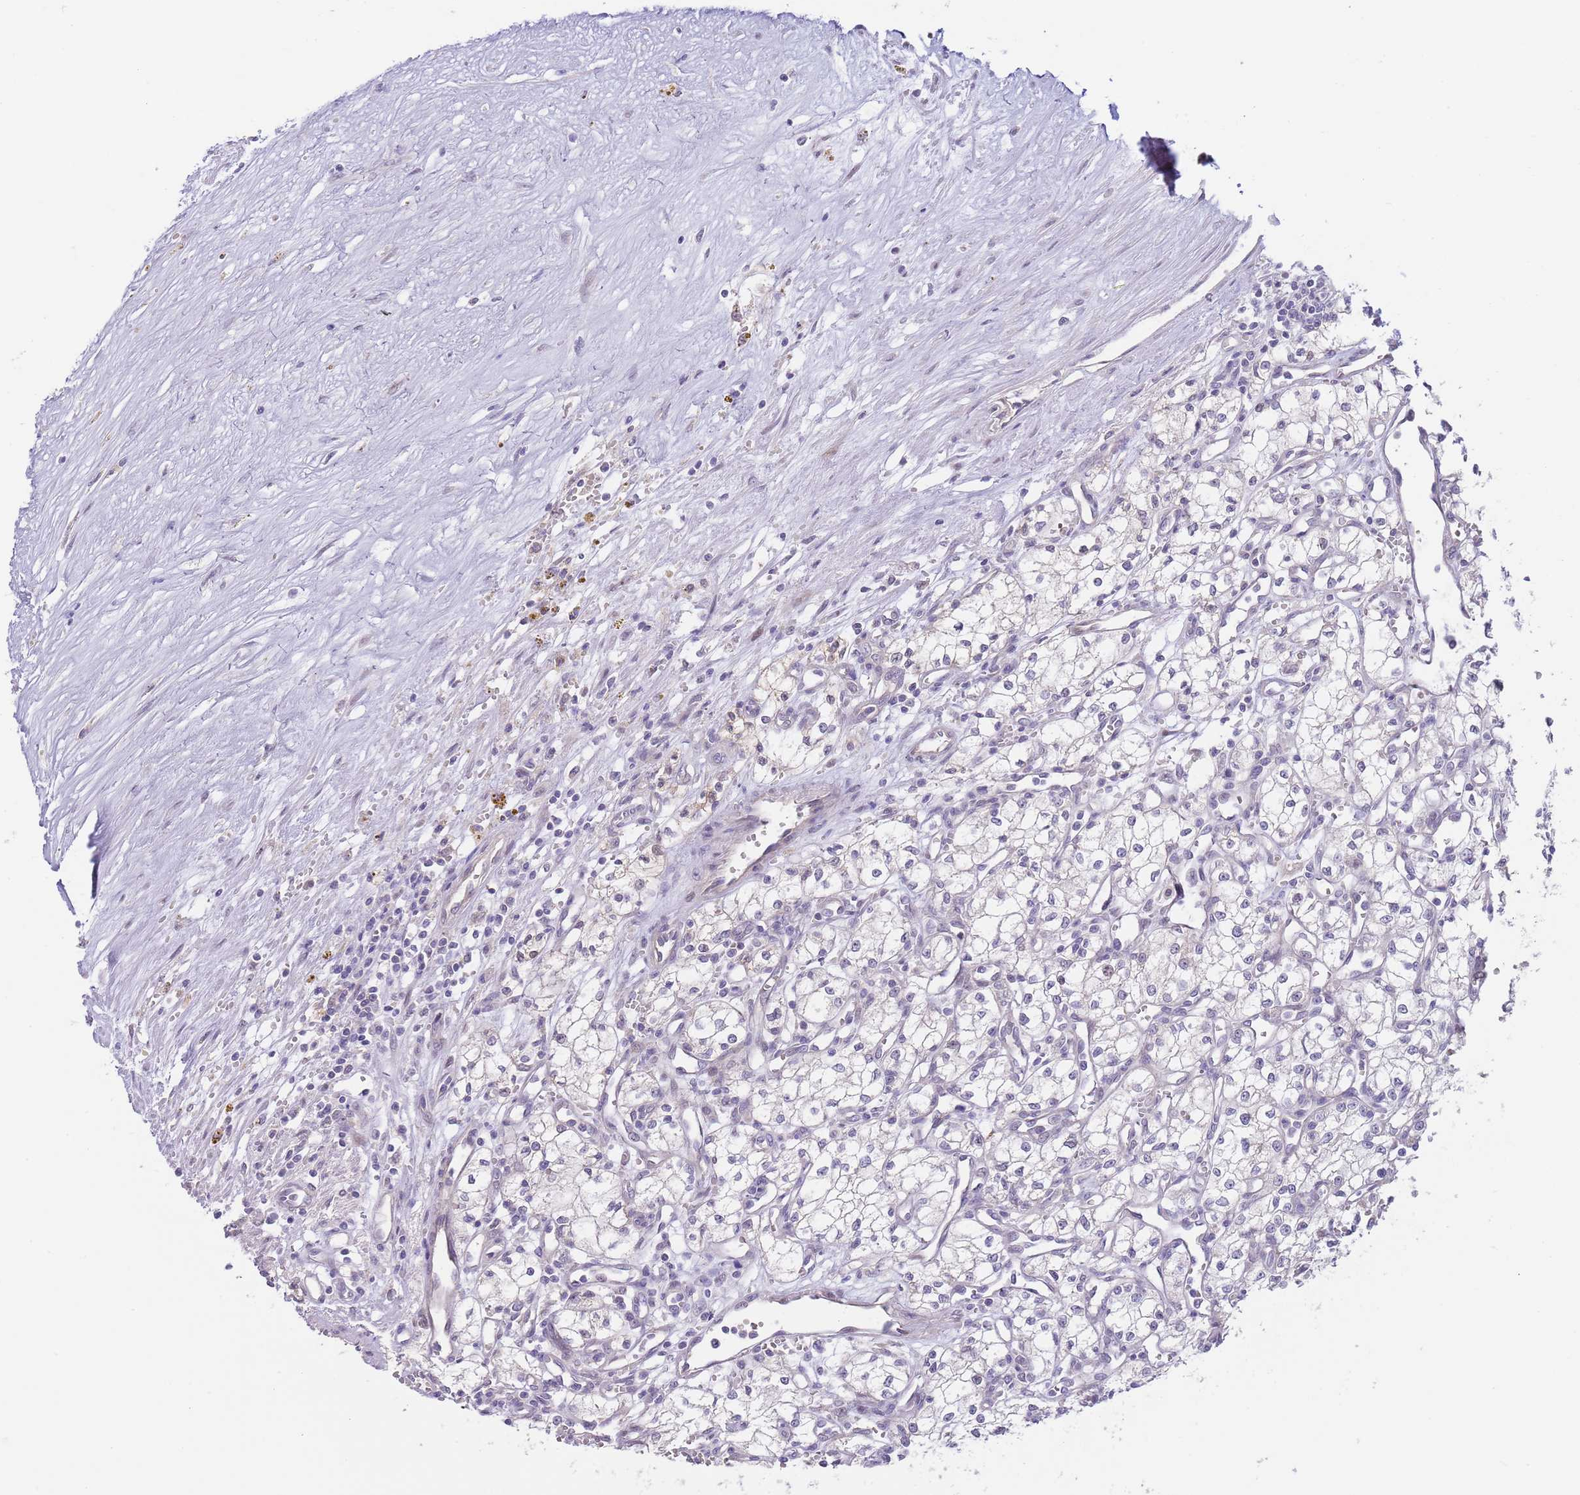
{"staining": {"intensity": "negative", "quantity": "none", "location": "none"}, "tissue": "renal cancer", "cell_type": "Tumor cells", "image_type": "cancer", "snomed": [{"axis": "morphology", "description": "Adenocarcinoma, NOS"}, {"axis": "topography", "description": "Kidney"}], "caption": "A high-resolution image shows immunohistochemistry staining of adenocarcinoma (renal), which shows no significant staining in tumor cells.", "gene": "AP1S2", "patient": {"sex": "male", "age": 59}}